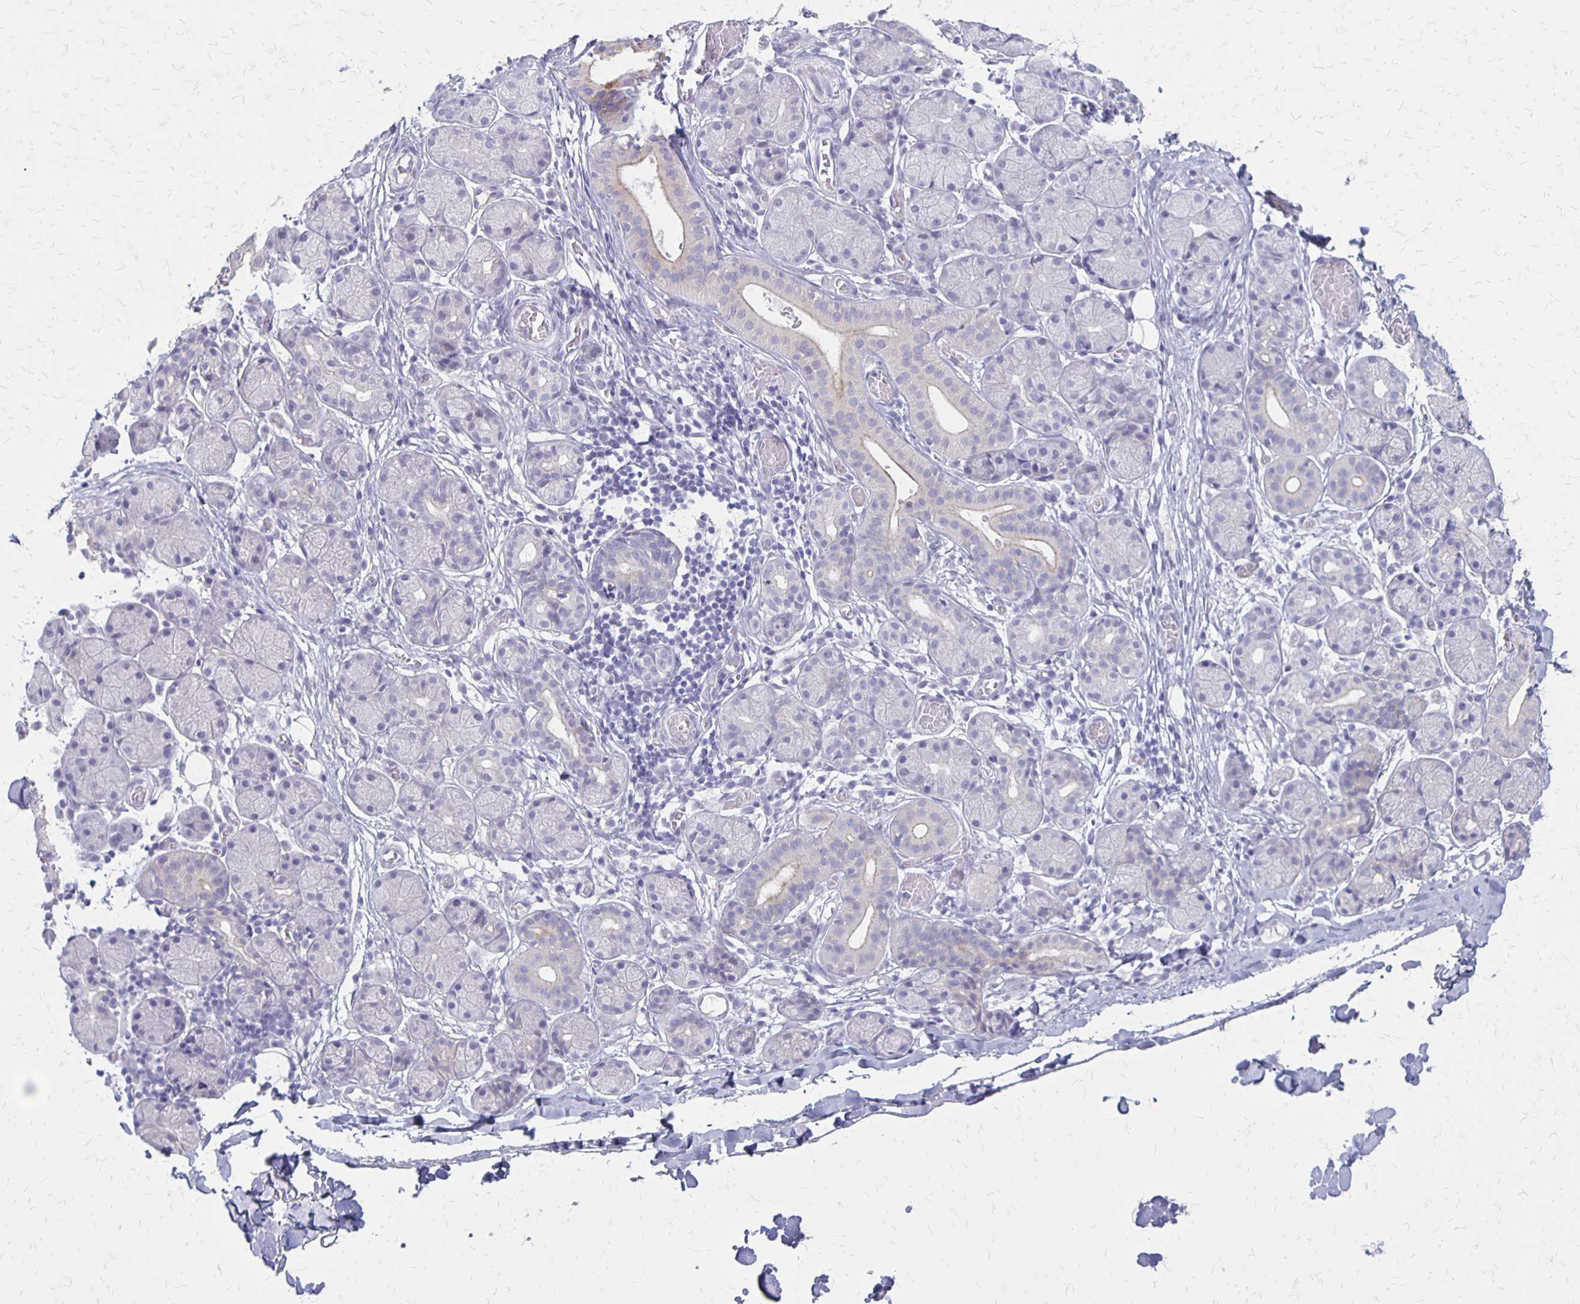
{"staining": {"intensity": "weak", "quantity": "<25%", "location": "cytoplasmic/membranous"}, "tissue": "salivary gland", "cell_type": "Glandular cells", "image_type": "normal", "snomed": [{"axis": "morphology", "description": "Normal tissue, NOS"}, {"axis": "topography", "description": "Salivary gland"}], "caption": "This is an IHC micrograph of unremarkable salivary gland. There is no expression in glandular cells.", "gene": "HOMER1", "patient": {"sex": "female", "age": 24}}